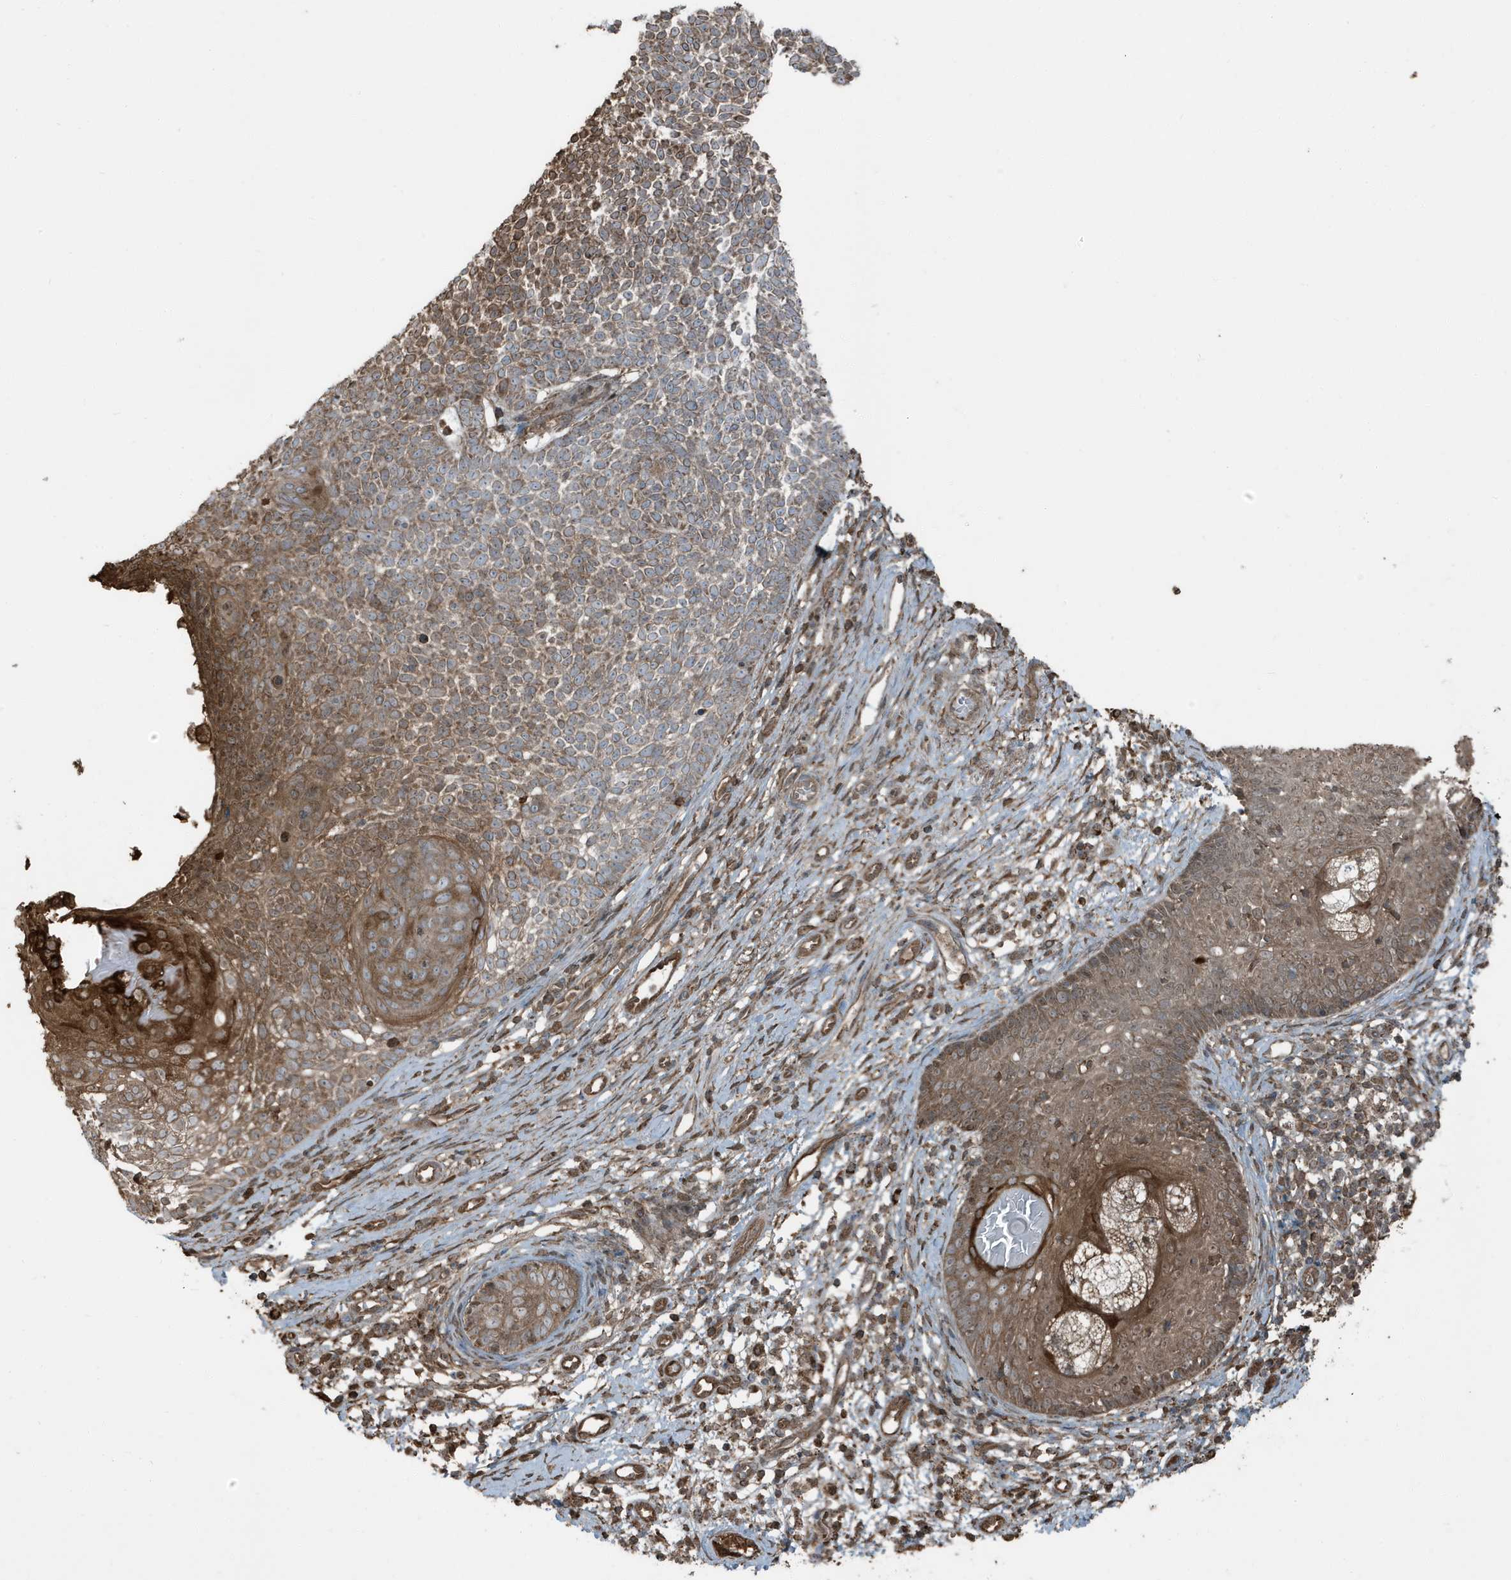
{"staining": {"intensity": "moderate", "quantity": ">75%", "location": "cytoplasmic/membranous"}, "tissue": "skin cancer", "cell_type": "Tumor cells", "image_type": "cancer", "snomed": [{"axis": "morphology", "description": "Basal cell carcinoma"}, {"axis": "topography", "description": "Skin"}], "caption": "Immunohistochemistry micrograph of neoplastic tissue: human skin cancer (basal cell carcinoma) stained using IHC reveals medium levels of moderate protein expression localized specifically in the cytoplasmic/membranous of tumor cells, appearing as a cytoplasmic/membranous brown color.", "gene": "AZI2", "patient": {"sex": "female", "age": 81}}